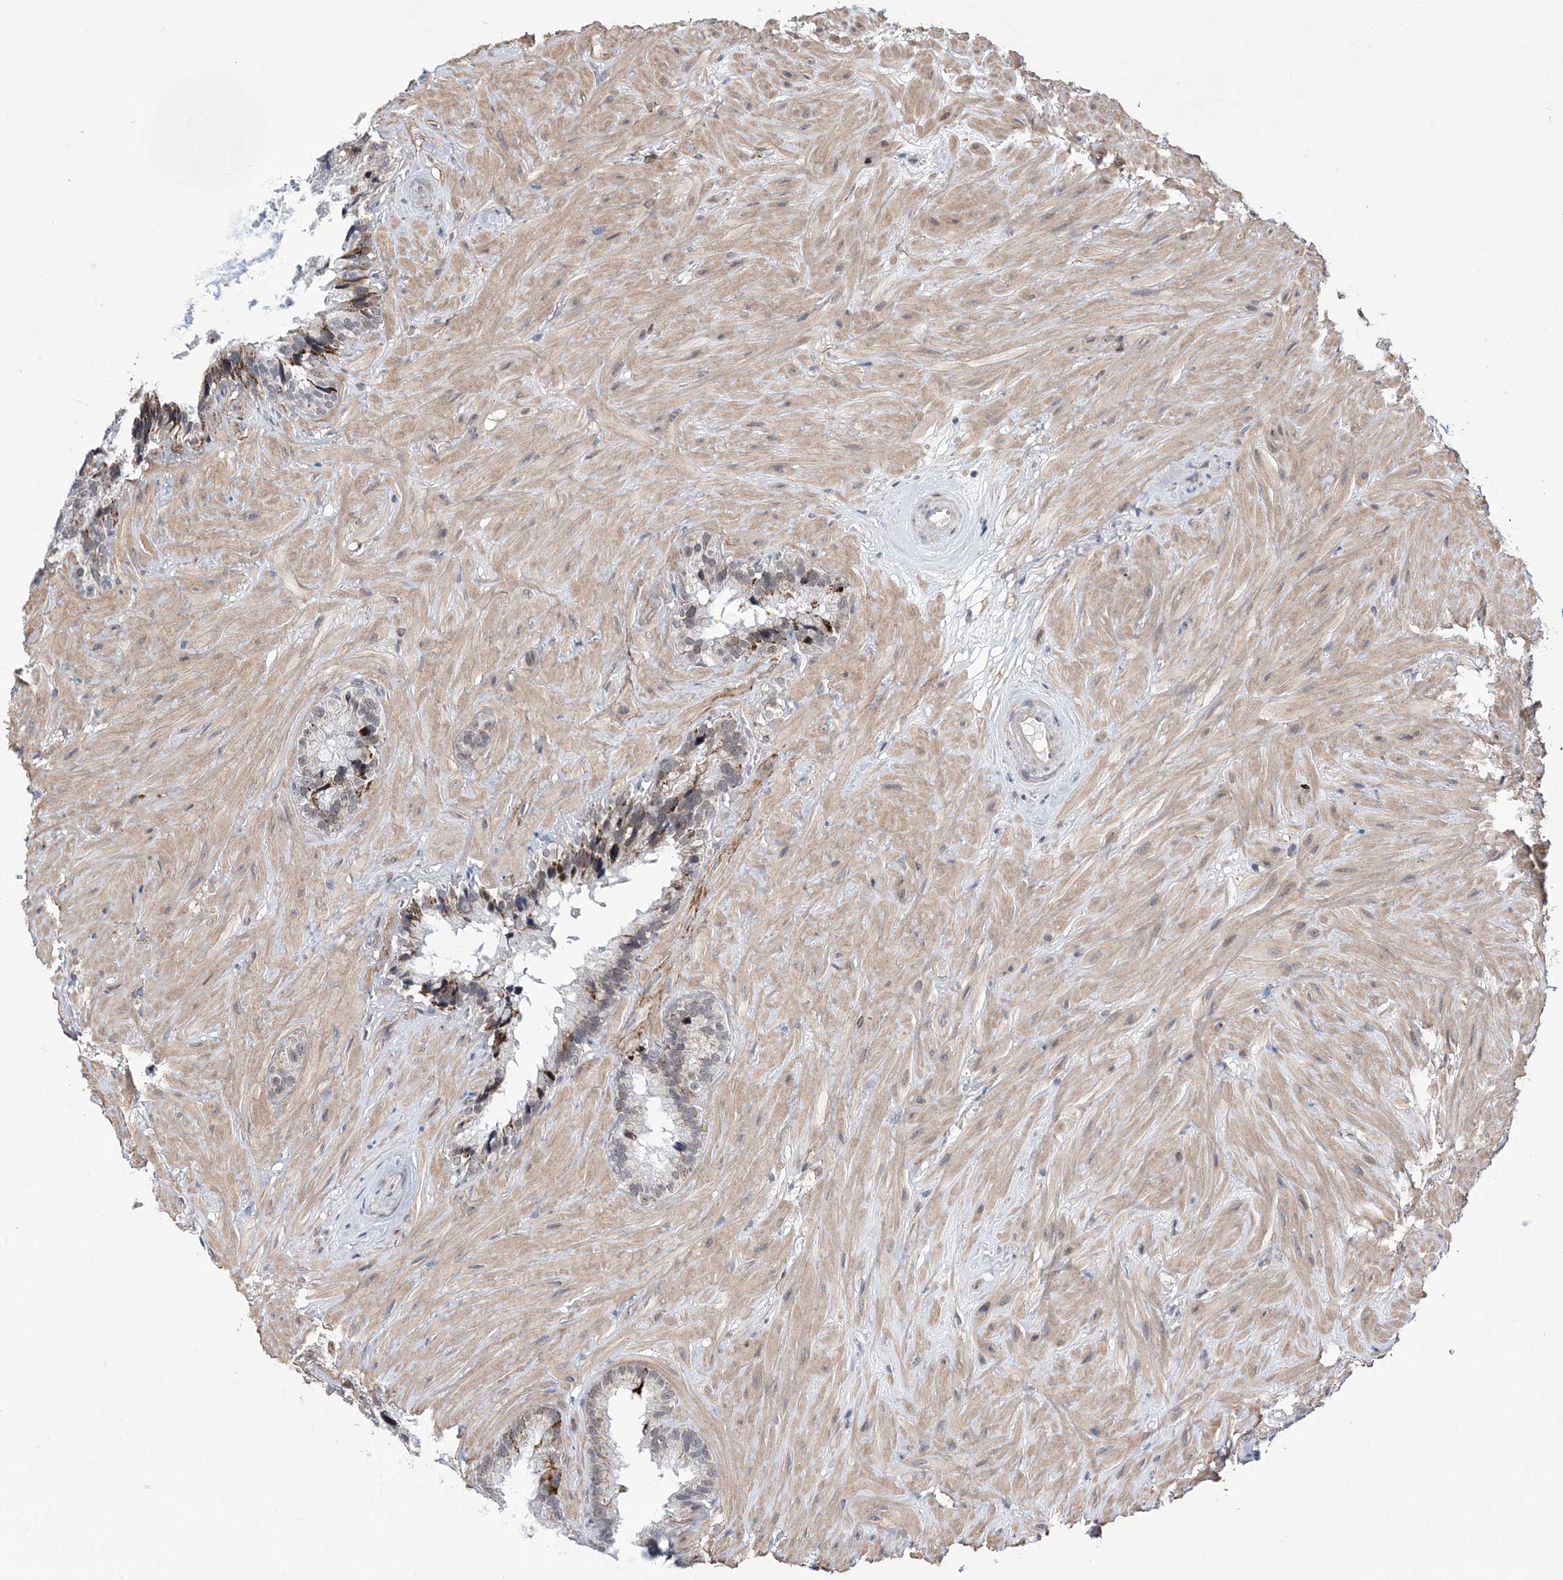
{"staining": {"intensity": "moderate", "quantity": "<25%", "location": "cytoplasmic/membranous"}, "tissue": "seminal vesicle", "cell_type": "Glandular cells", "image_type": "normal", "snomed": [{"axis": "morphology", "description": "Normal tissue, NOS"}, {"axis": "topography", "description": "Prostate"}, {"axis": "topography", "description": "Seminal veicle"}], "caption": "Moderate cytoplasmic/membranous staining is appreciated in approximately <25% of glandular cells in benign seminal vesicle.", "gene": "BOD1L1", "patient": {"sex": "male", "age": 68}}